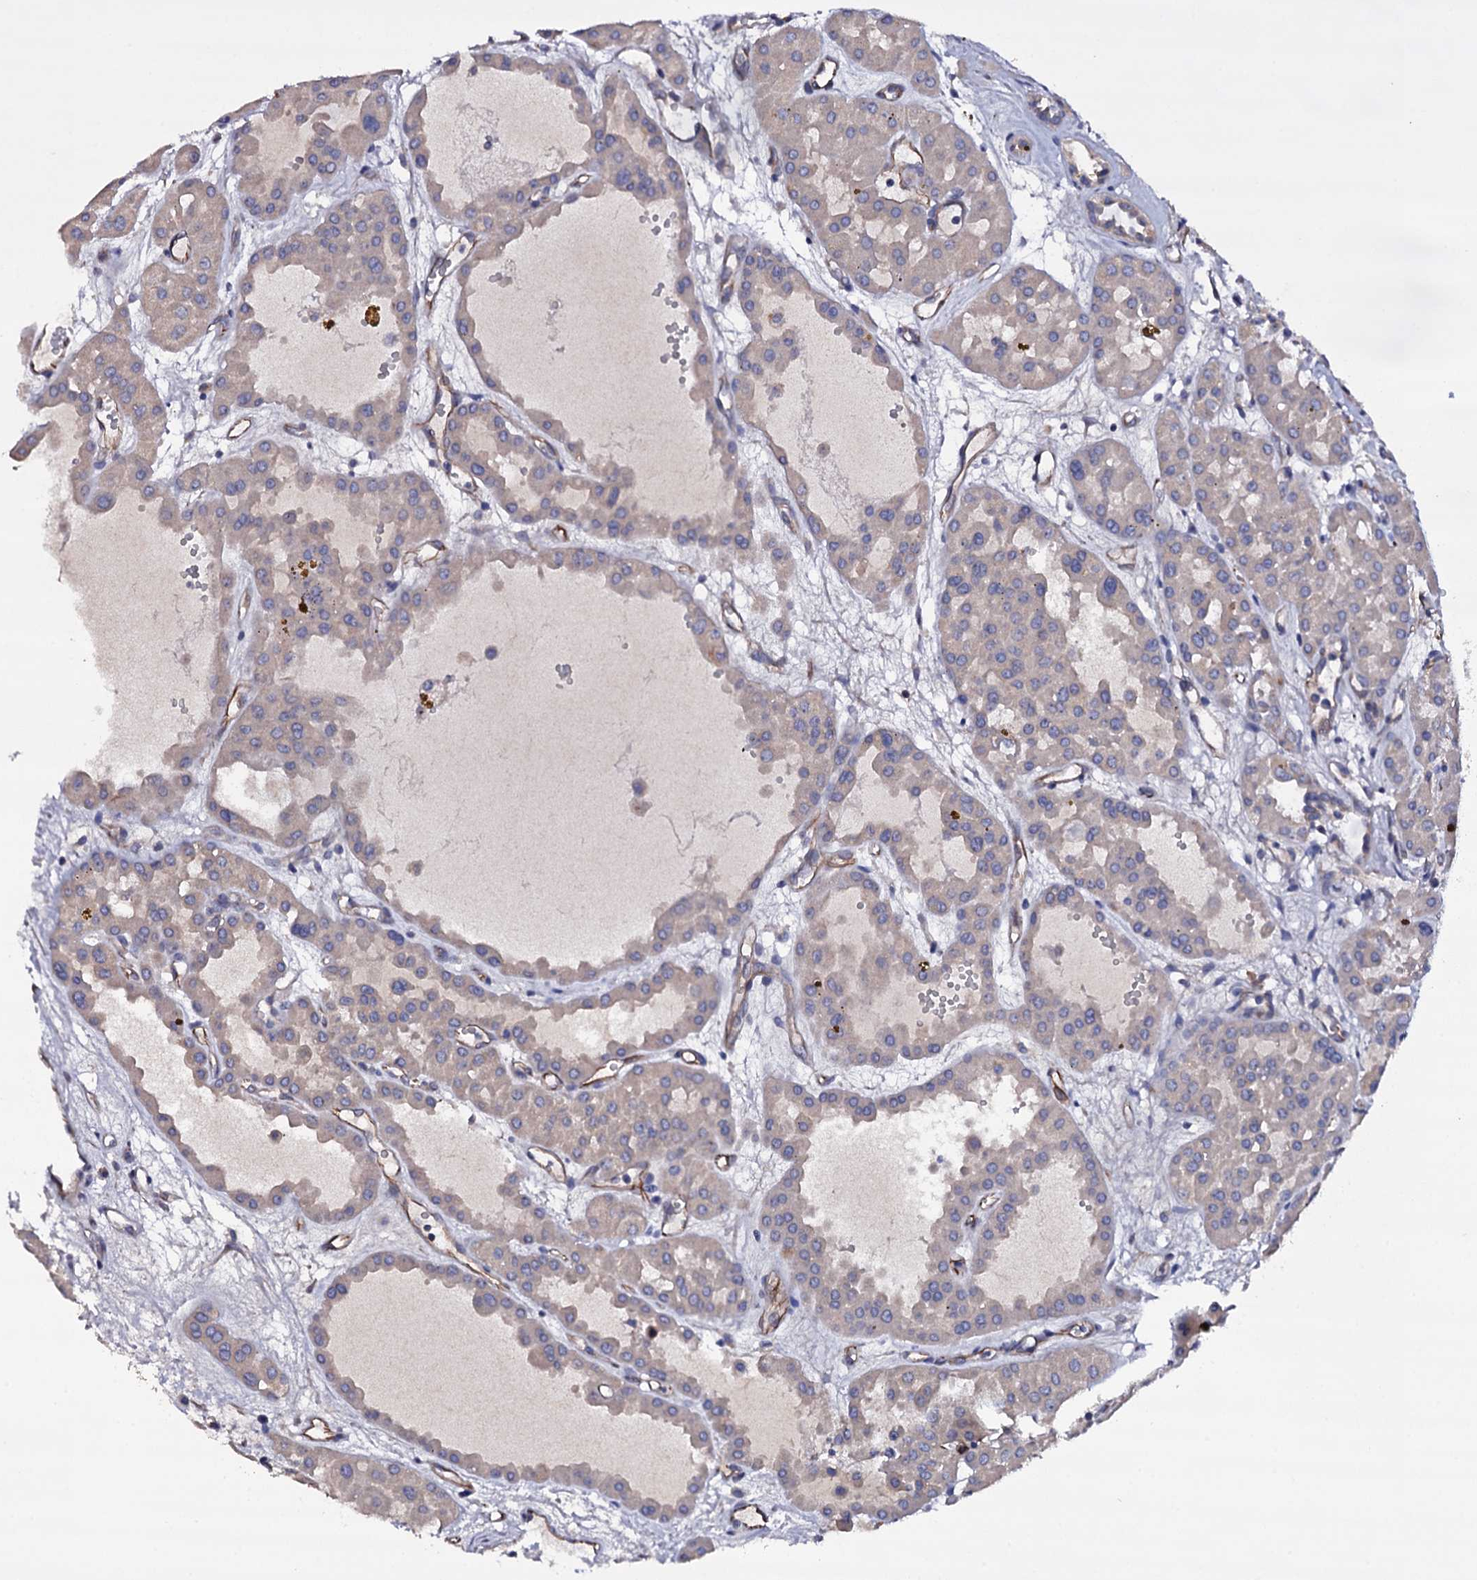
{"staining": {"intensity": "negative", "quantity": "none", "location": "none"}, "tissue": "renal cancer", "cell_type": "Tumor cells", "image_type": "cancer", "snomed": [{"axis": "morphology", "description": "Carcinoma, NOS"}, {"axis": "topography", "description": "Kidney"}], "caption": "Carcinoma (renal) was stained to show a protein in brown. There is no significant staining in tumor cells.", "gene": "BCL2L14", "patient": {"sex": "female", "age": 75}}